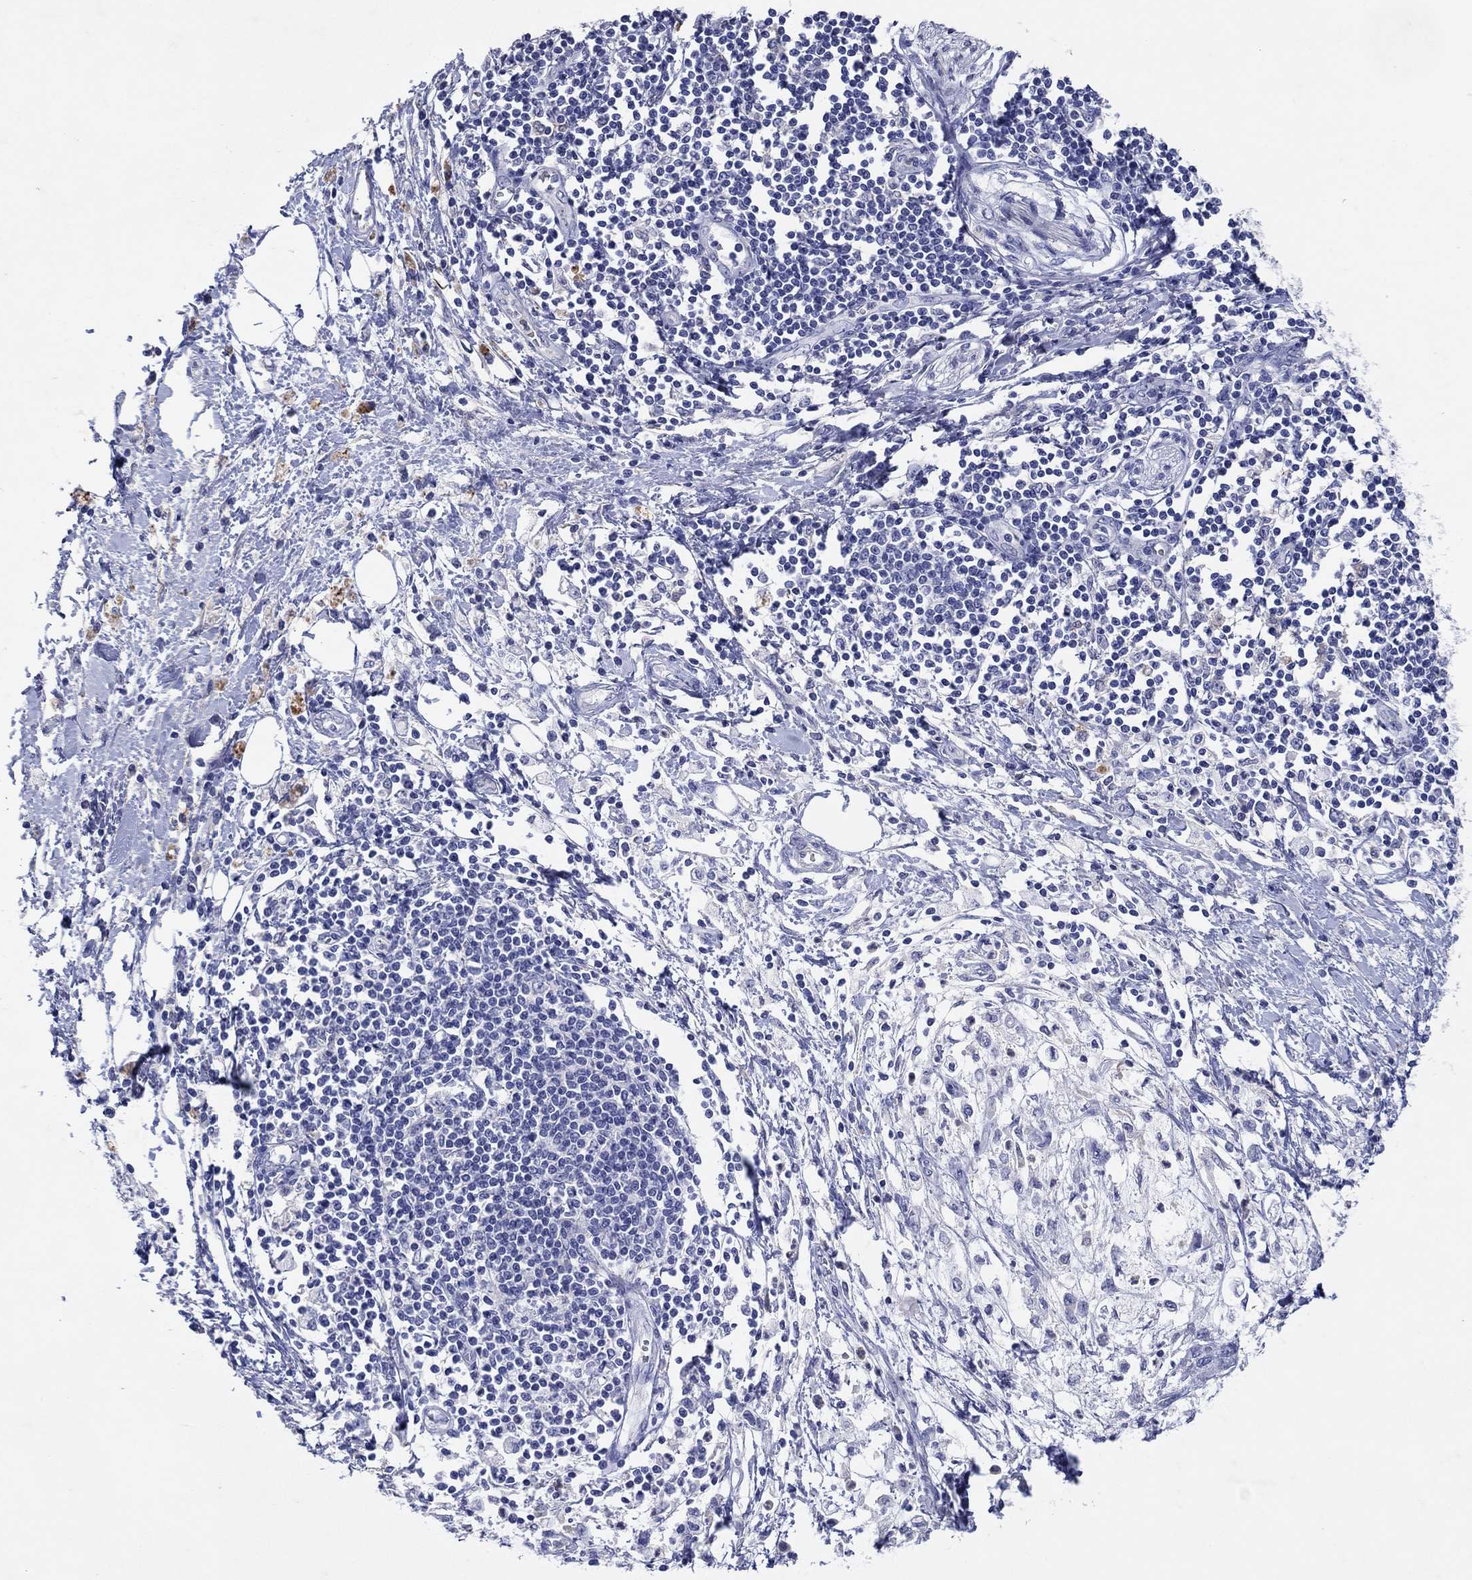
{"staining": {"intensity": "negative", "quantity": "none", "location": "none"}, "tissue": "pancreatic cancer", "cell_type": "Tumor cells", "image_type": "cancer", "snomed": [{"axis": "morphology", "description": "Normal tissue, NOS"}, {"axis": "morphology", "description": "Adenocarcinoma, NOS"}, {"axis": "topography", "description": "Pancreas"}, {"axis": "topography", "description": "Duodenum"}], "caption": "DAB (3,3'-diaminobenzidine) immunohistochemical staining of human pancreatic adenocarcinoma displays no significant positivity in tumor cells.", "gene": "HDC", "patient": {"sex": "female", "age": 60}}